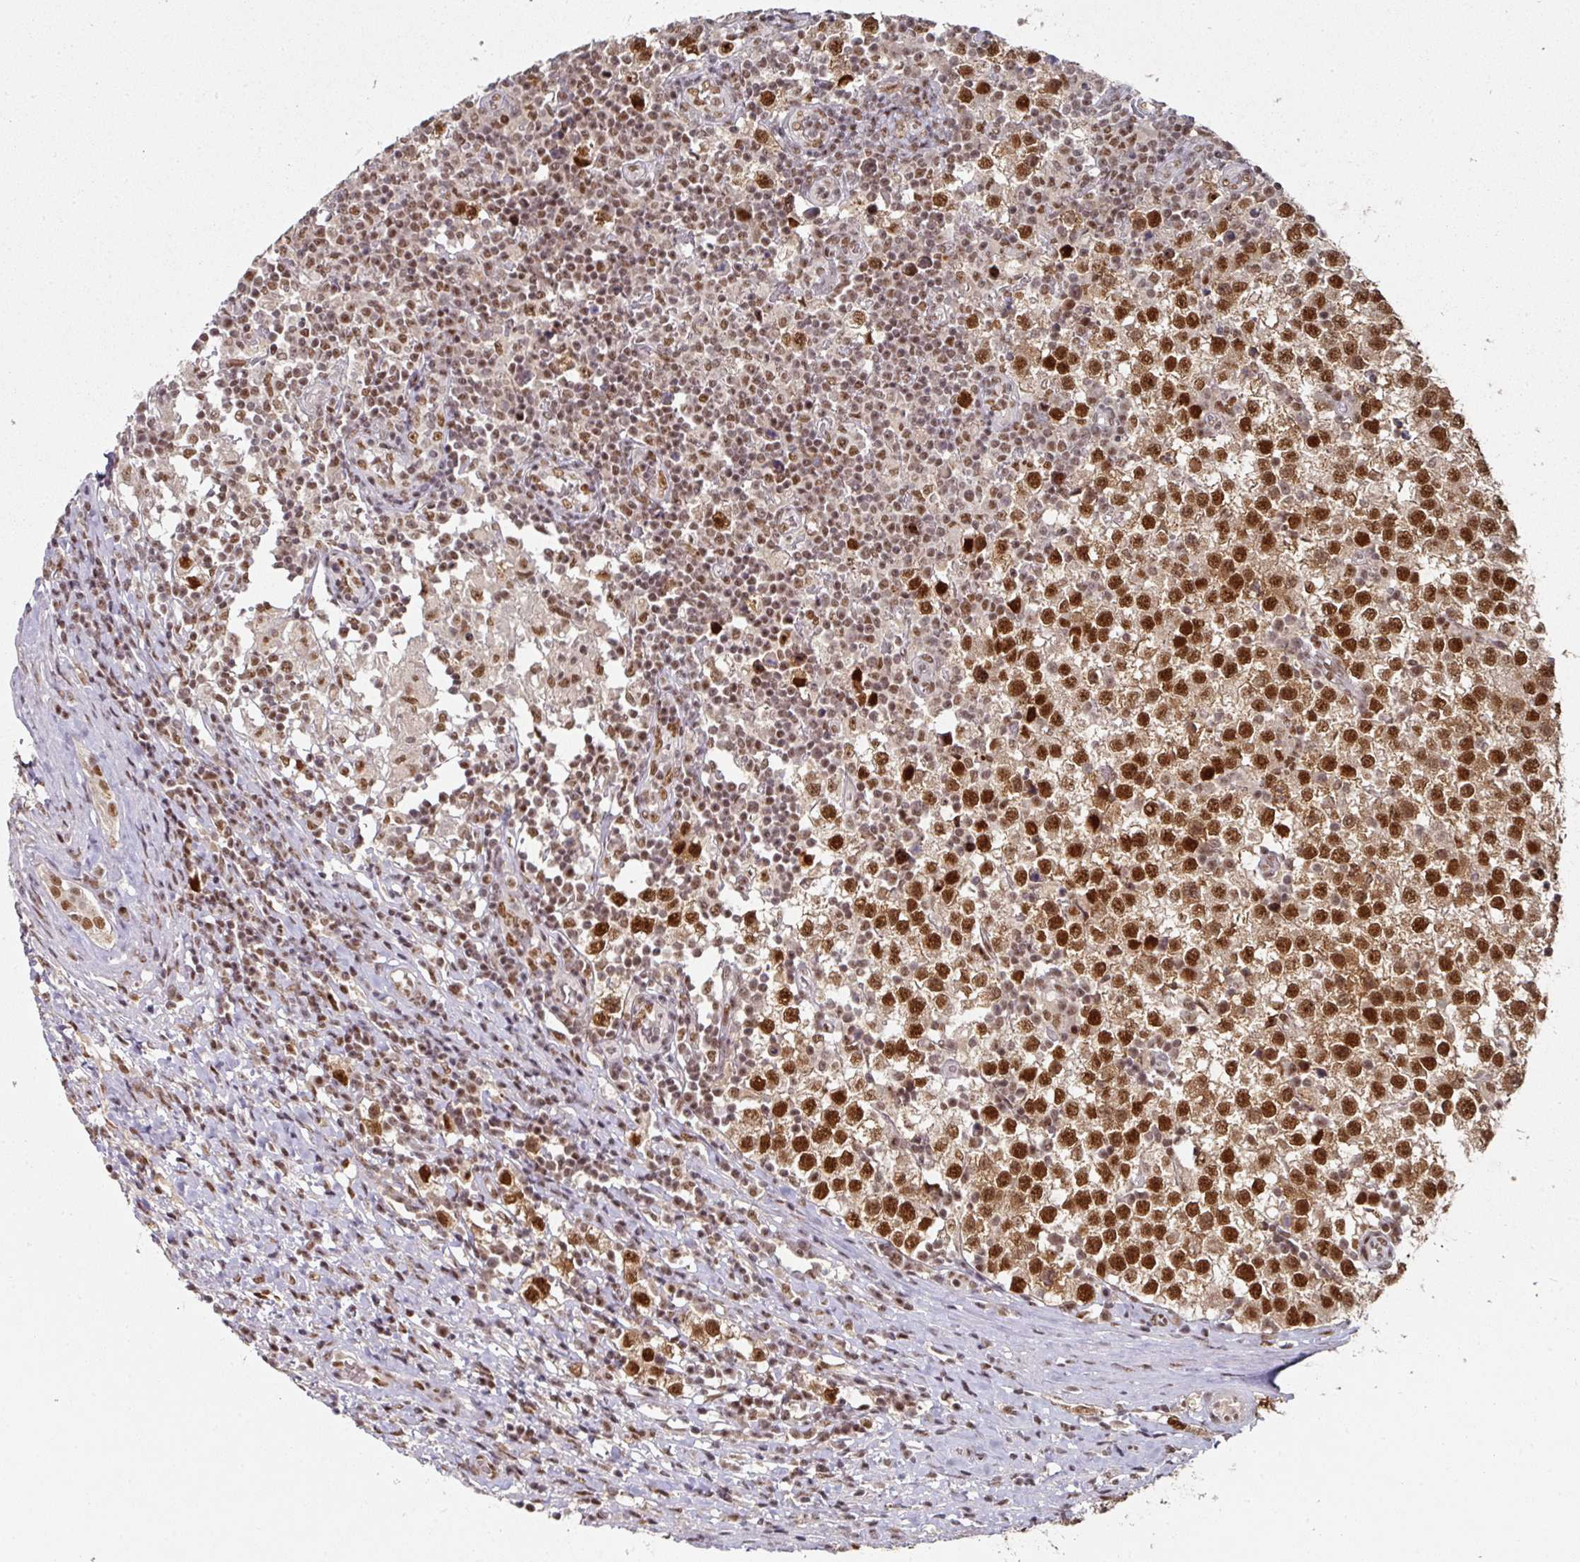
{"staining": {"intensity": "strong", "quantity": ">75%", "location": "nuclear"}, "tissue": "testis cancer", "cell_type": "Tumor cells", "image_type": "cancer", "snomed": [{"axis": "morphology", "description": "Seminoma, NOS"}, {"axis": "topography", "description": "Testis"}], "caption": "DAB immunohistochemical staining of testis cancer reveals strong nuclear protein staining in about >75% of tumor cells.", "gene": "MEPCE", "patient": {"sex": "male", "age": 34}}